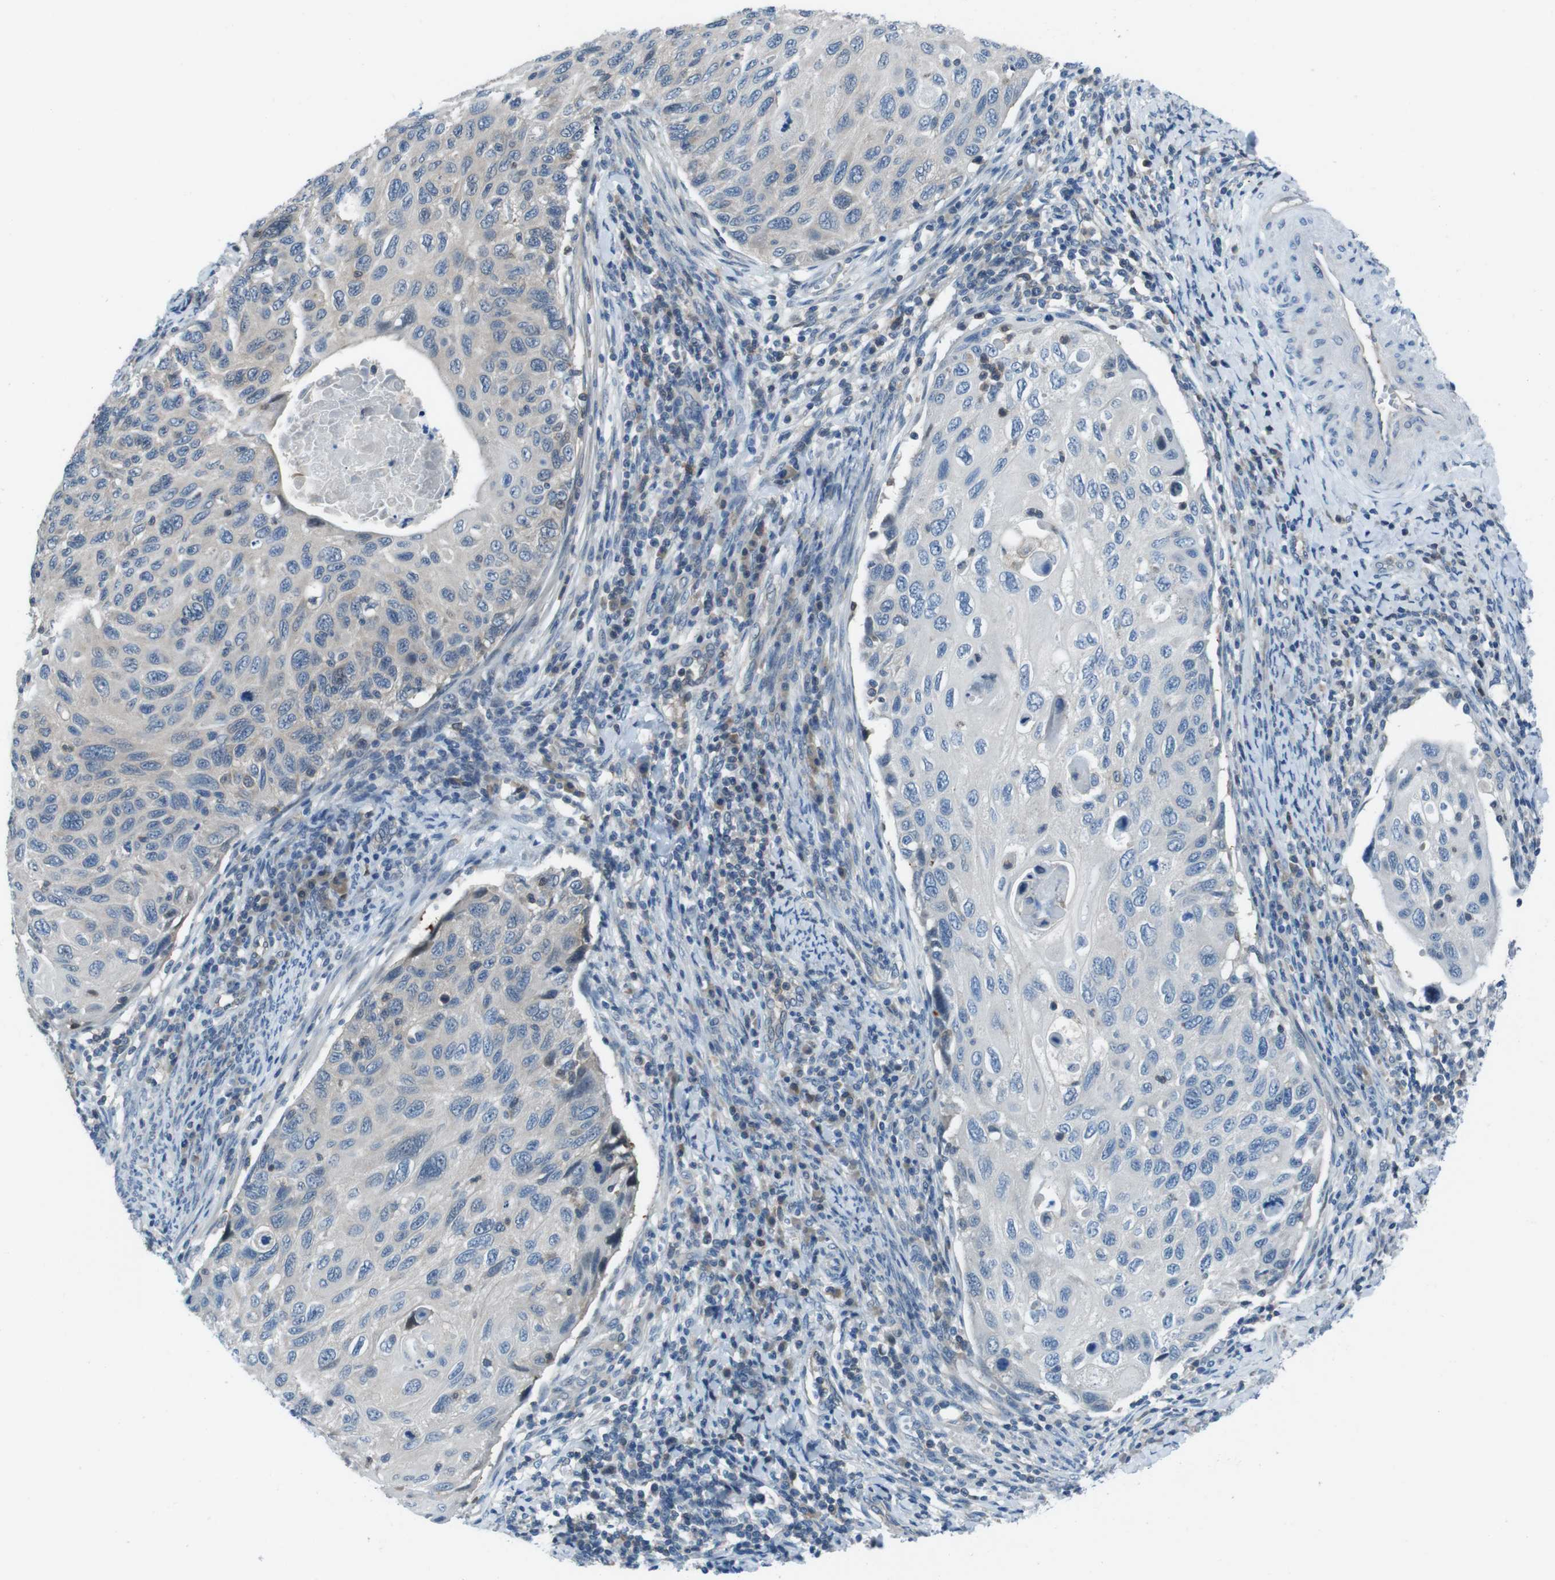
{"staining": {"intensity": "negative", "quantity": "none", "location": "none"}, "tissue": "cervical cancer", "cell_type": "Tumor cells", "image_type": "cancer", "snomed": [{"axis": "morphology", "description": "Squamous cell carcinoma, NOS"}, {"axis": "topography", "description": "Cervix"}], "caption": "Protein analysis of squamous cell carcinoma (cervical) shows no significant expression in tumor cells.", "gene": "NANOS2", "patient": {"sex": "female", "age": 70}}